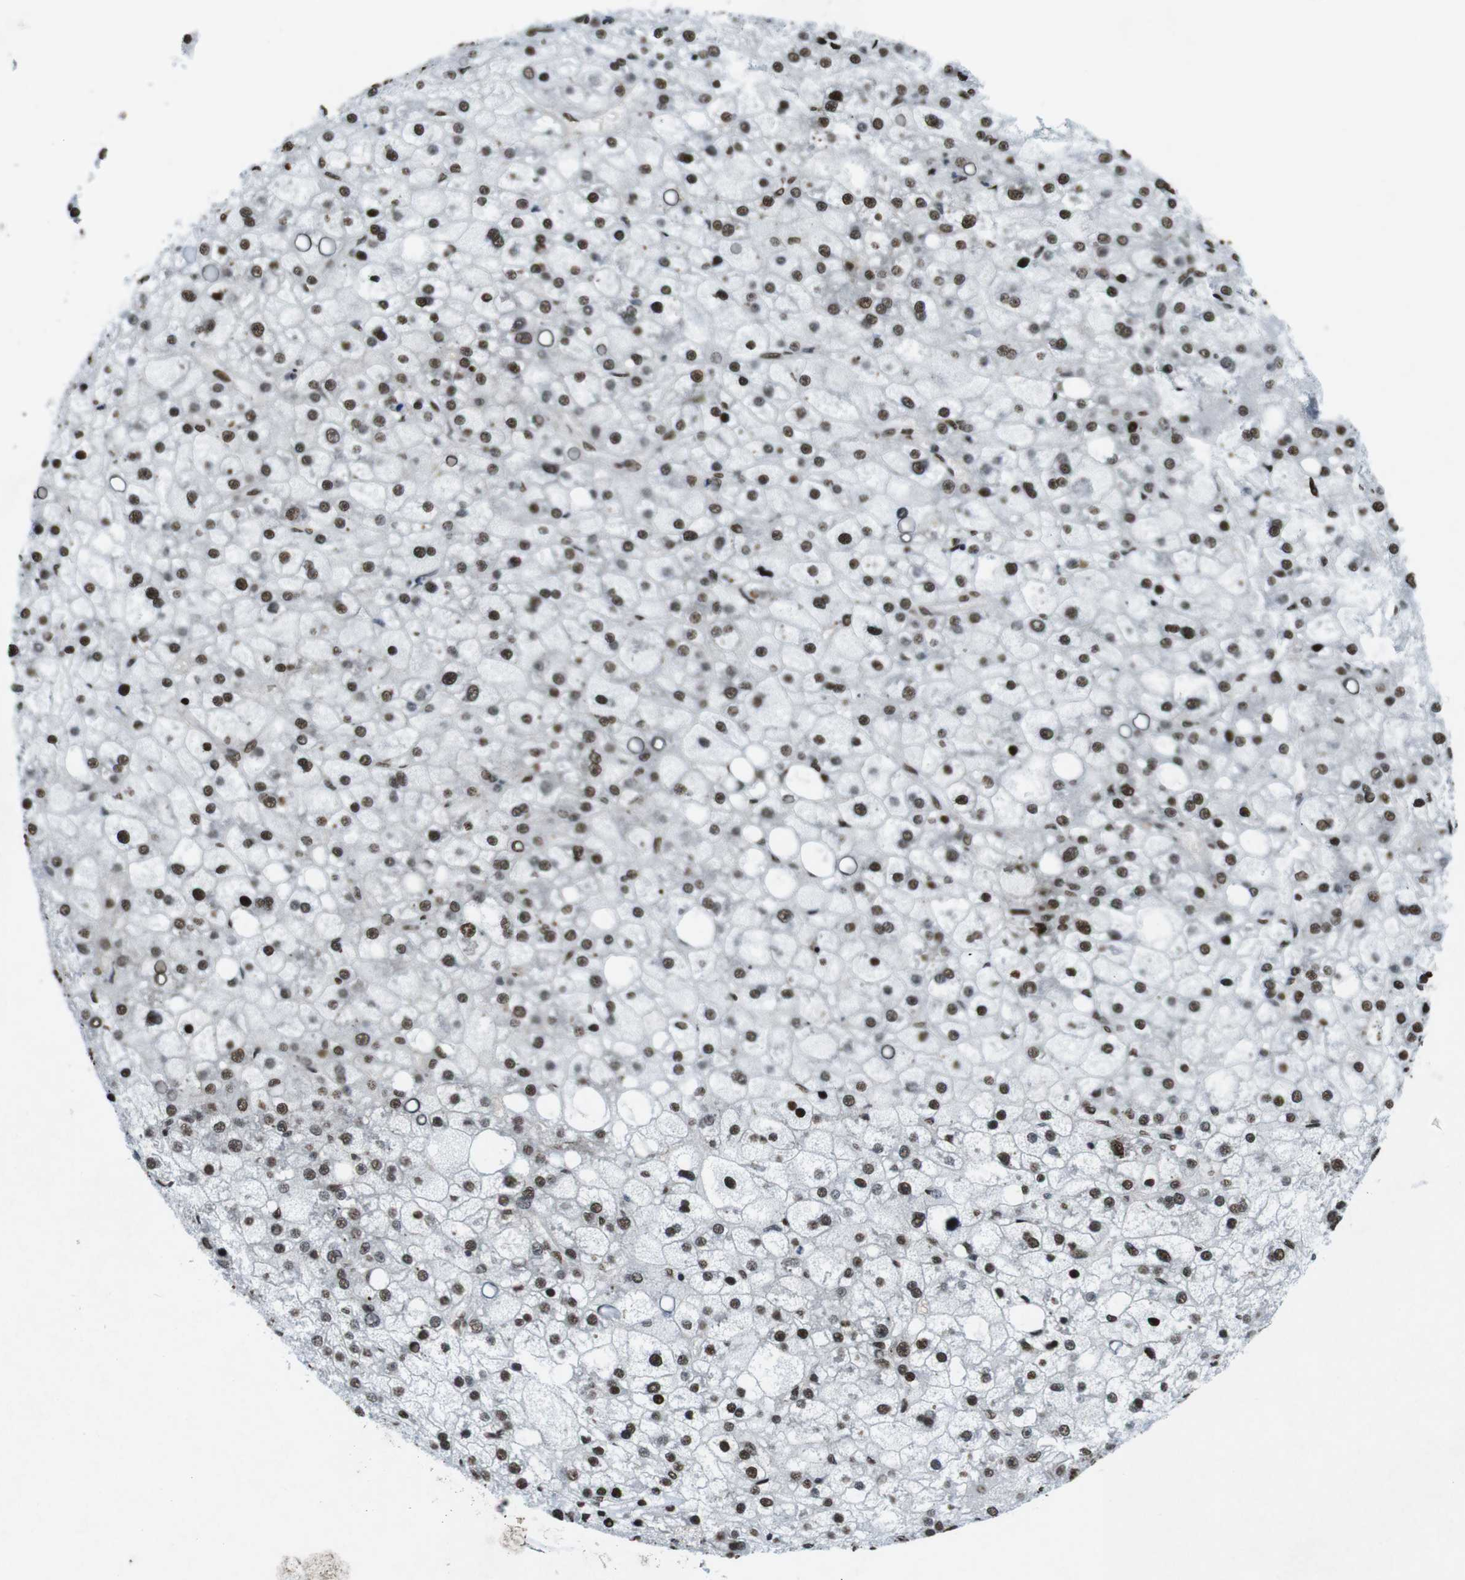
{"staining": {"intensity": "strong", "quantity": ">75%", "location": "nuclear"}, "tissue": "liver cancer", "cell_type": "Tumor cells", "image_type": "cancer", "snomed": [{"axis": "morphology", "description": "Carcinoma, Hepatocellular, NOS"}, {"axis": "topography", "description": "Liver"}], "caption": "Immunohistochemical staining of liver hepatocellular carcinoma displays strong nuclear protein positivity in about >75% of tumor cells.", "gene": "CITED2", "patient": {"sex": "male", "age": 67}}